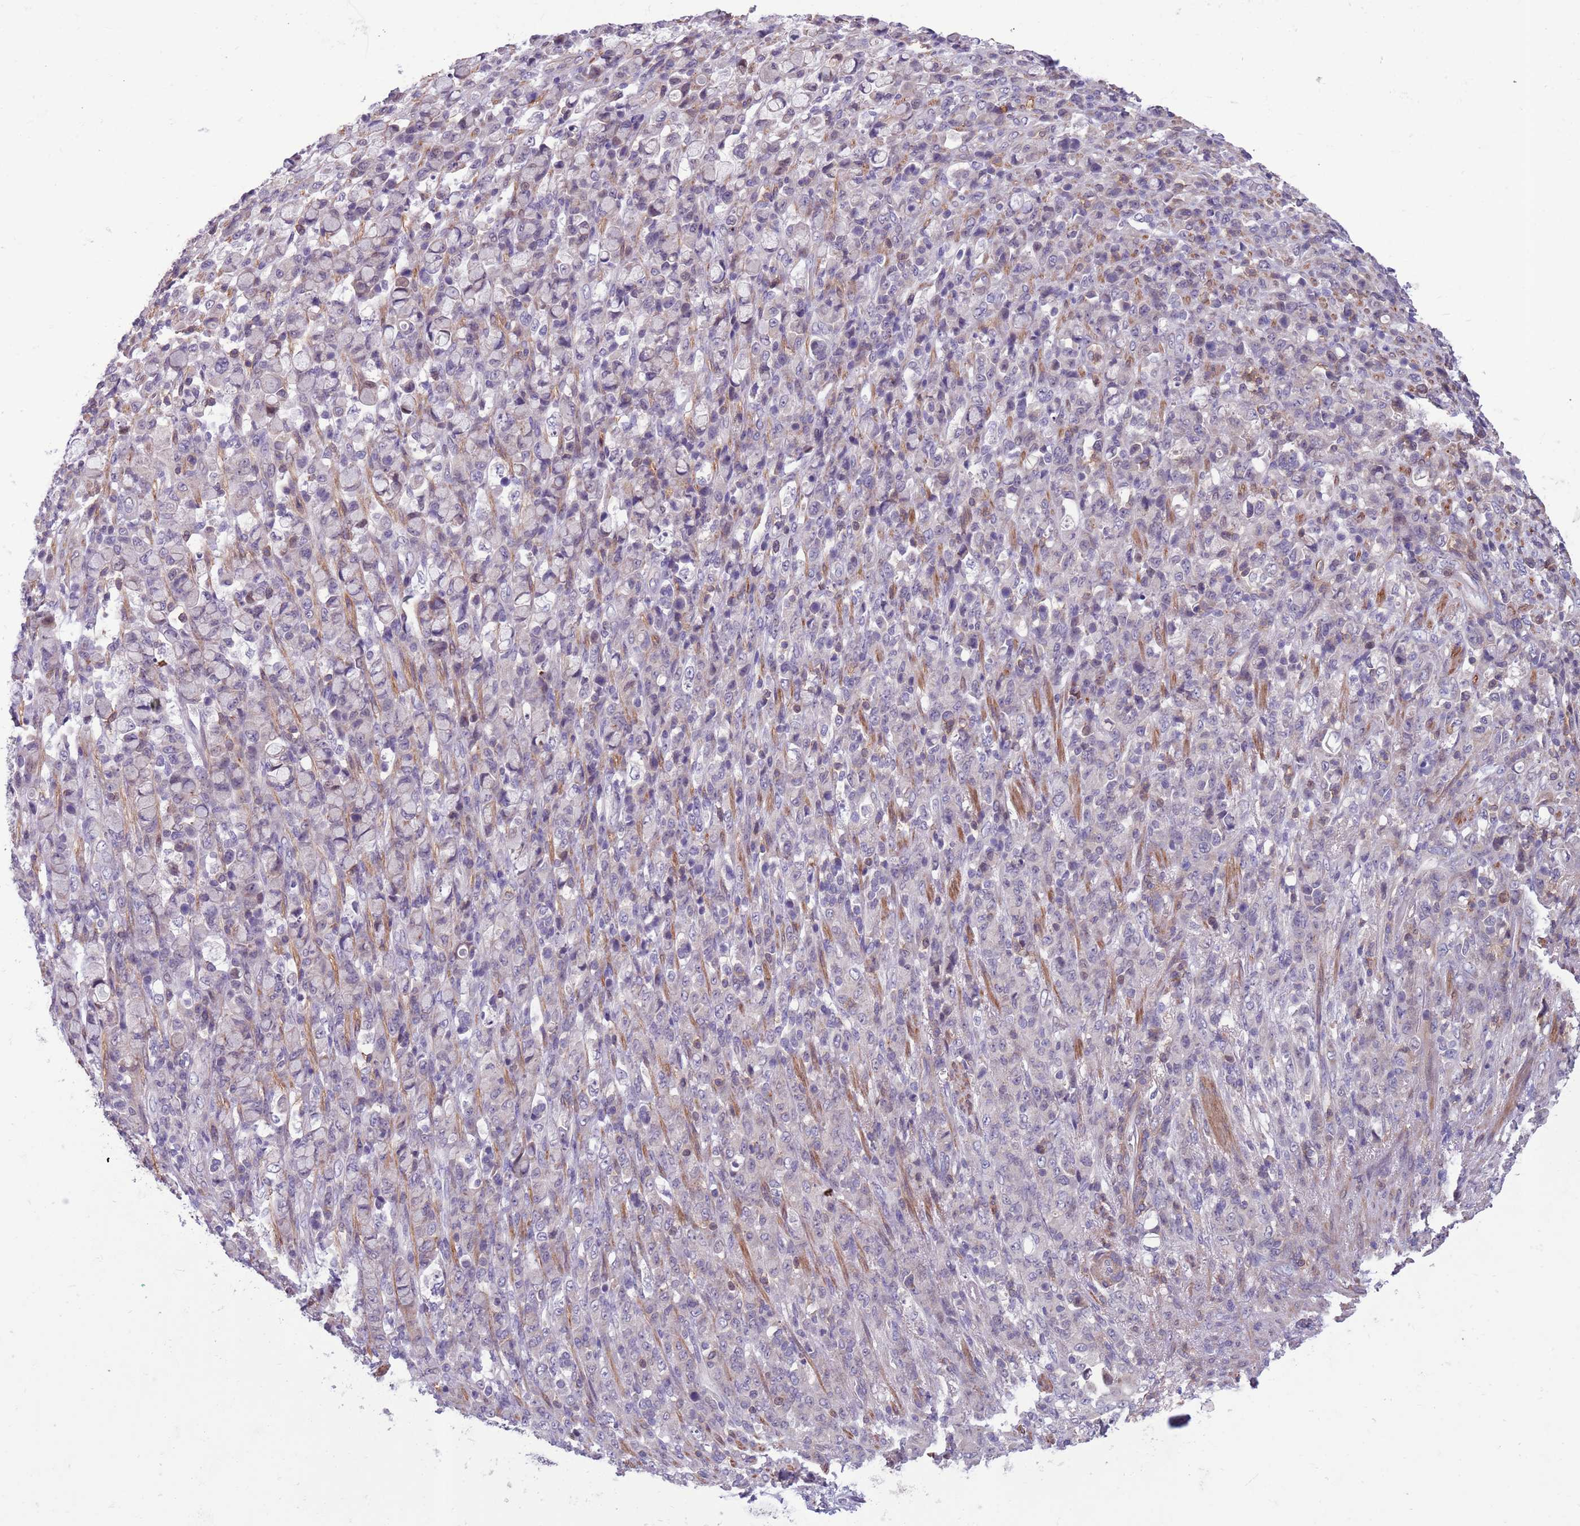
{"staining": {"intensity": "negative", "quantity": "none", "location": "none"}, "tissue": "stomach cancer", "cell_type": "Tumor cells", "image_type": "cancer", "snomed": [{"axis": "morphology", "description": "Normal tissue, NOS"}, {"axis": "morphology", "description": "Adenocarcinoma, NOS"}, {"axis": "topography", "description": "Stomach"}], "caption": "IHC of human adenocarcinoma (stomach) displays no expression in tumor cells.", "gene": "JAML", "patient": {"sex": "female", "age": 79}}